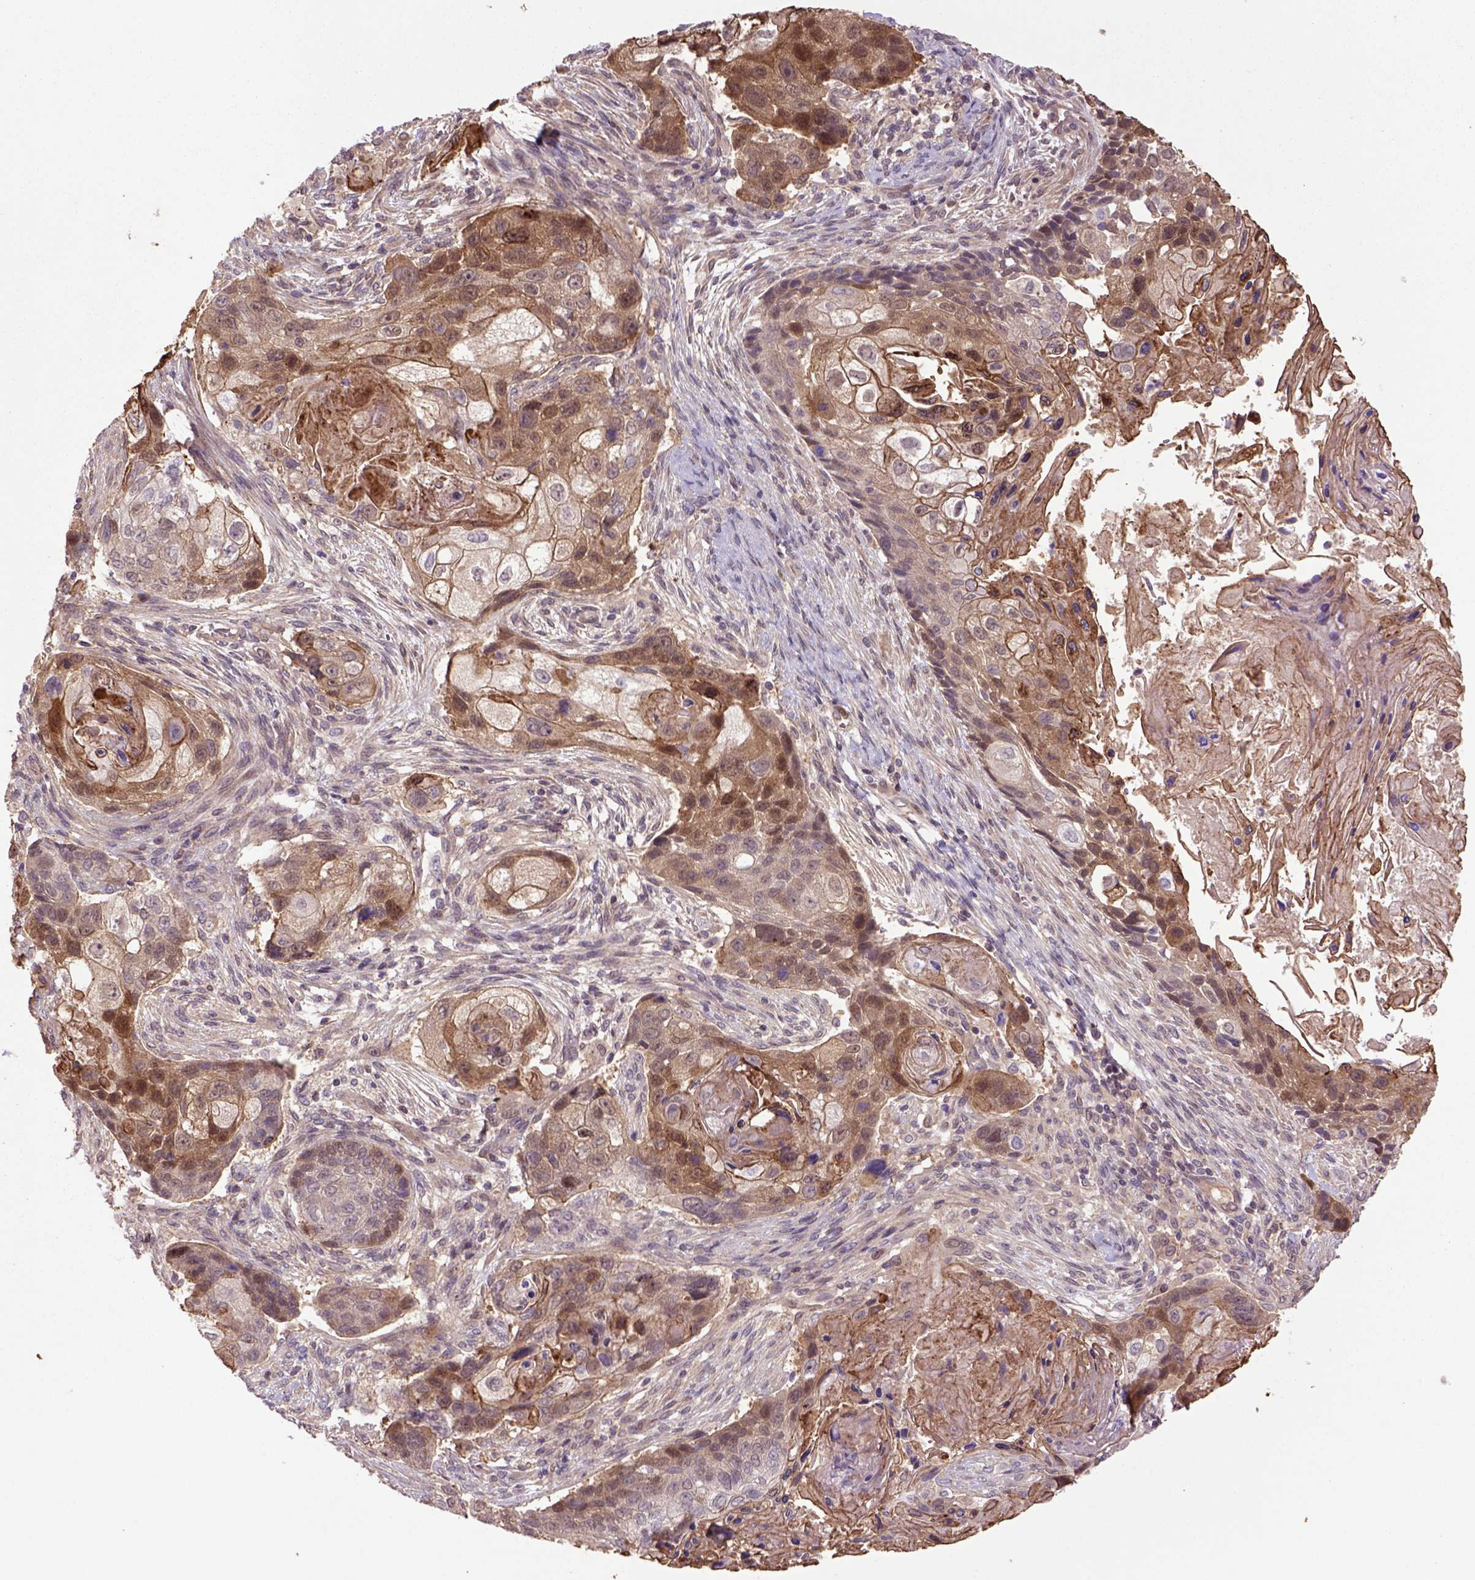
{"staining": {"intensity": "moderate", "quantity": ">75%", "location": "cytoplasmic/membranous"}, "tissue": "lung cancer", "cell_type": "Tumor cells", "image_type": "cancer", "snomed": [{"axis": "morphology", "description": "Squamous cell carcinoma, NOS"}, {"axis": "topography", "description": "Lung"}], "caption": "Protein expression analysis of lung cancer (squamous cell carcinoma) demonstrates moderate cytoplasmic/membranous staining in approximately >75% of tumor cells. (brown staining indicates protein expression, while blue staining denotes nuclei).", "gene": "HSPBP1", "patient": {"sex": "male", "age": 69}}